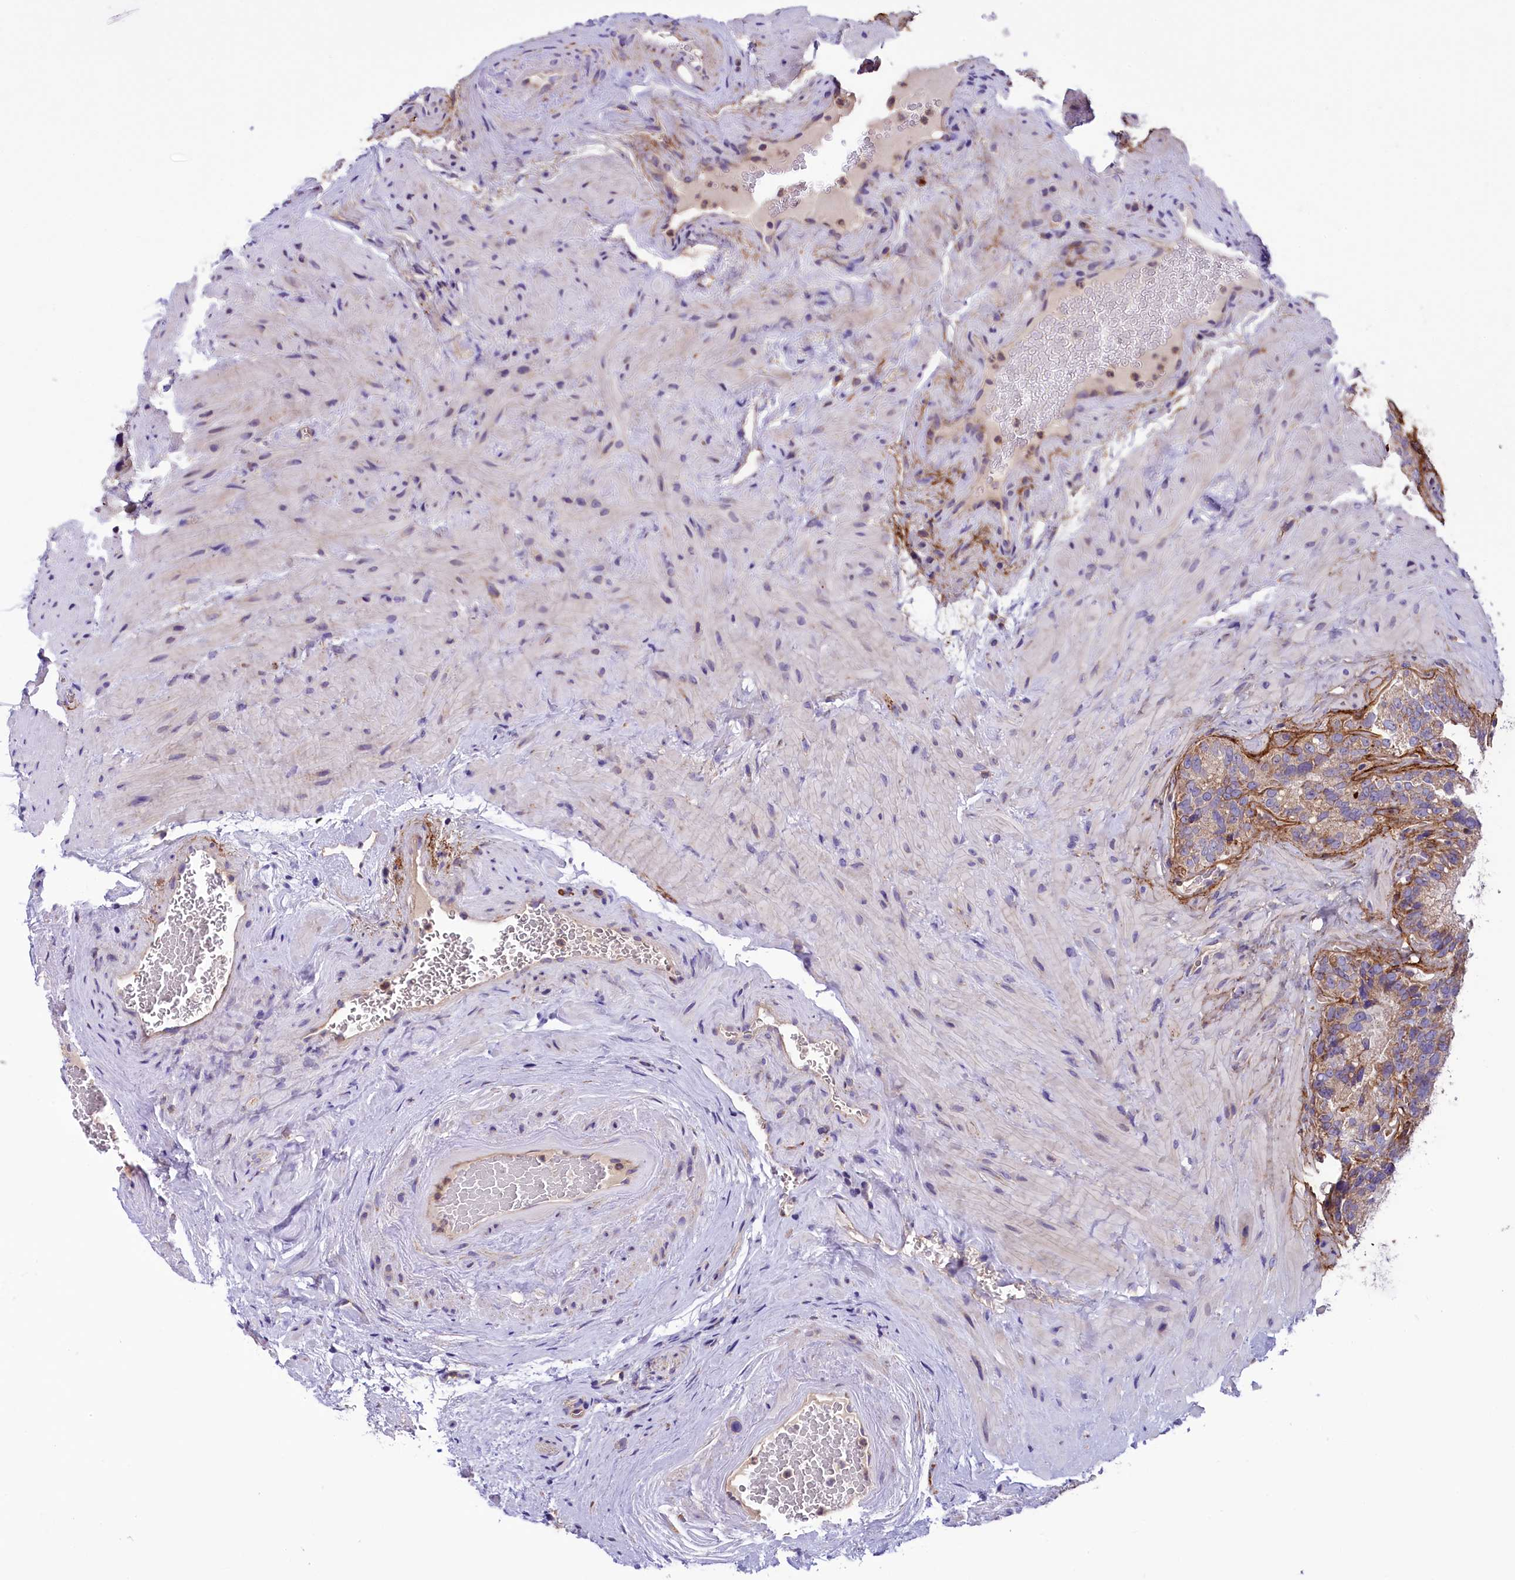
{"staining": {"intensity": "moderate", "quantity": "25%-75%", "location": "cytoplasmic/membranous"}, "tissue": "seminal vesicle", "cell_type": "Glandular cells", "image_type": "normal", "snomed": [{"axis": "morphology", "description": "Normal tissue, NOS"}, {"axis": "topography", "description": "Seminal veicle"}, {"axis": "topography", "description": "Peripheral nerve tissue"}], "caption": "Seminal vesicle stained for a protein shows moderate cytoplasmic/membranous positivity in glandular cells. Using DAB (brown) and hematoxylin (blue) stains, captured at high magnification using brightfield microscopy.", "gene": "DNAJB9", "patient": {"sex": "male", "age": 67}}